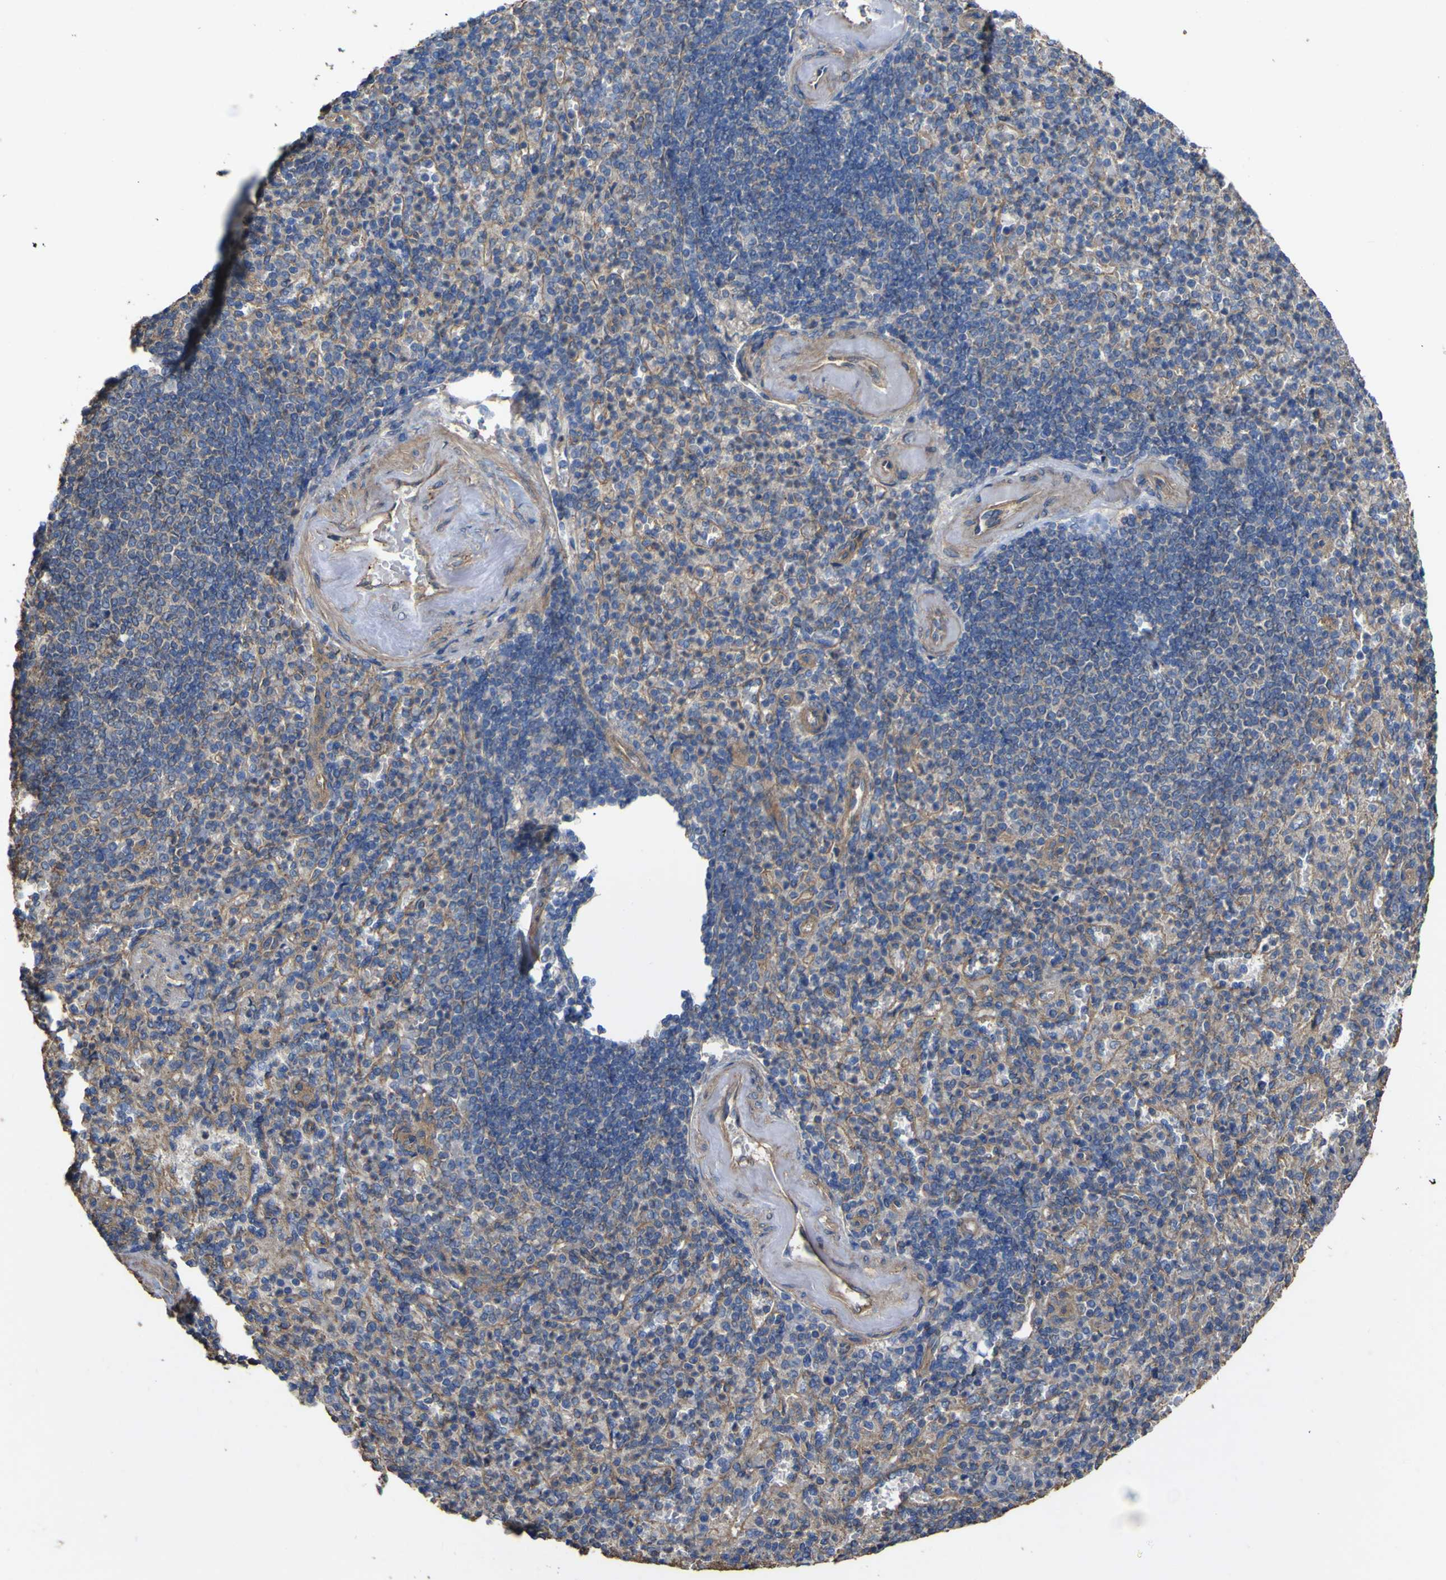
{"staining": {"intensity": "moderate", "quantity": ">75%", "location": "cytoplasmic/membranous"}, "tissue": "spleen", "cell_type": "Cells in red pulp", "image_type": "normal", "snomed": [{"axis": "morphology", "description": "Normal tissue, NOS"}, {"axis": "topography", "description": "Spleen"}], "caption": "Human spleen stained with a brown dye displays moderate cytoplasmic/membranous positive positivity in about >75% of cells in red pulp.", "gene": "TNFSF15", "patient": {"sex": "female", "age": 74}}